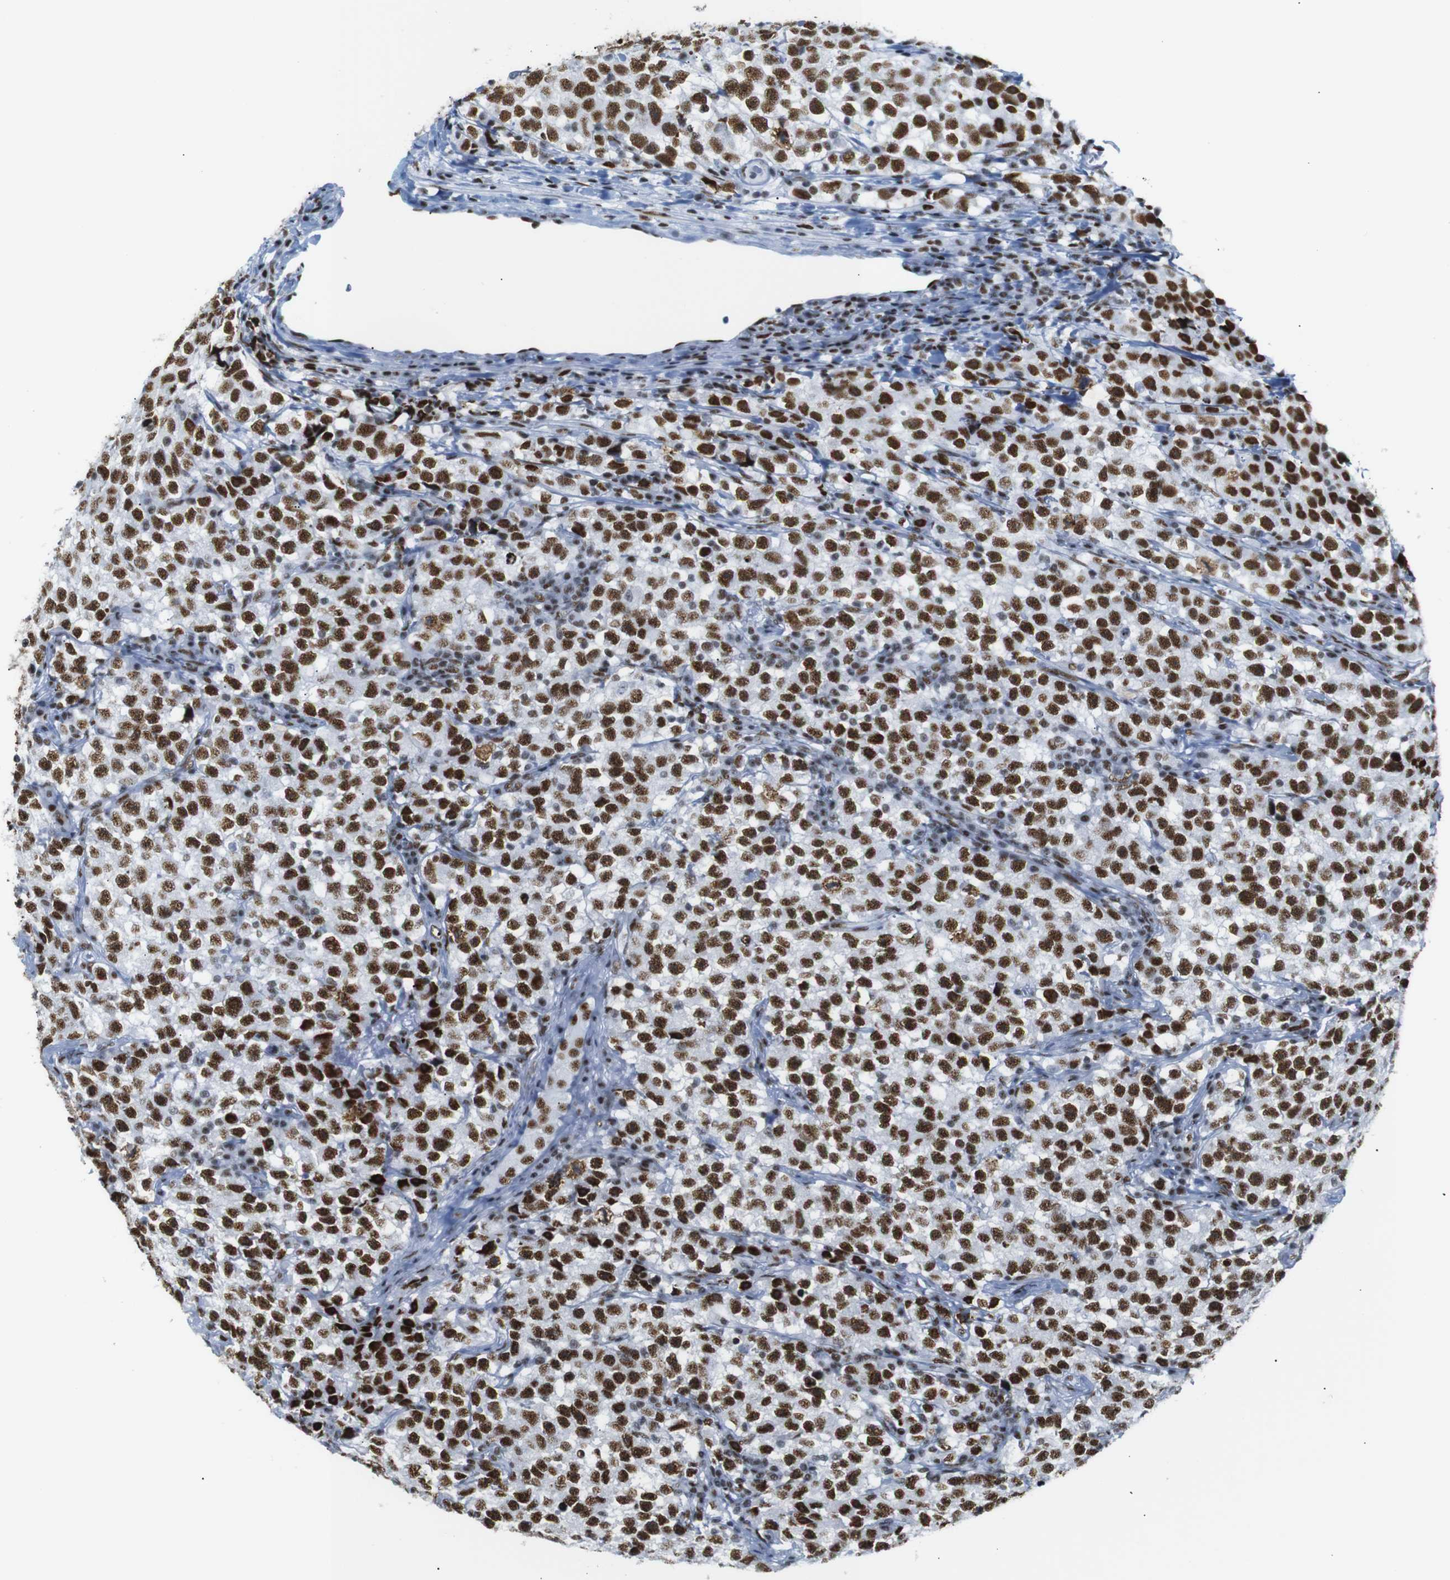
{"staining": {"intensity": "strong", "quantity": ">75%", "location": "nuclear"}, "tissue": "testis cancer", "cell_type": "Tumor cells", "image_type": "cancer", "snomed": [{"axis": "morphology", "description": "Seminoma, NOS"}, {"axis": "topography", "description": "Testis"}], "caption": "Testis seminoma stained with a brown dye reveals strong nuclear positive expression in about >75% of tumor cells.", "gene": "TRA2B", "patient": {"sex": "male", "age": 22}}